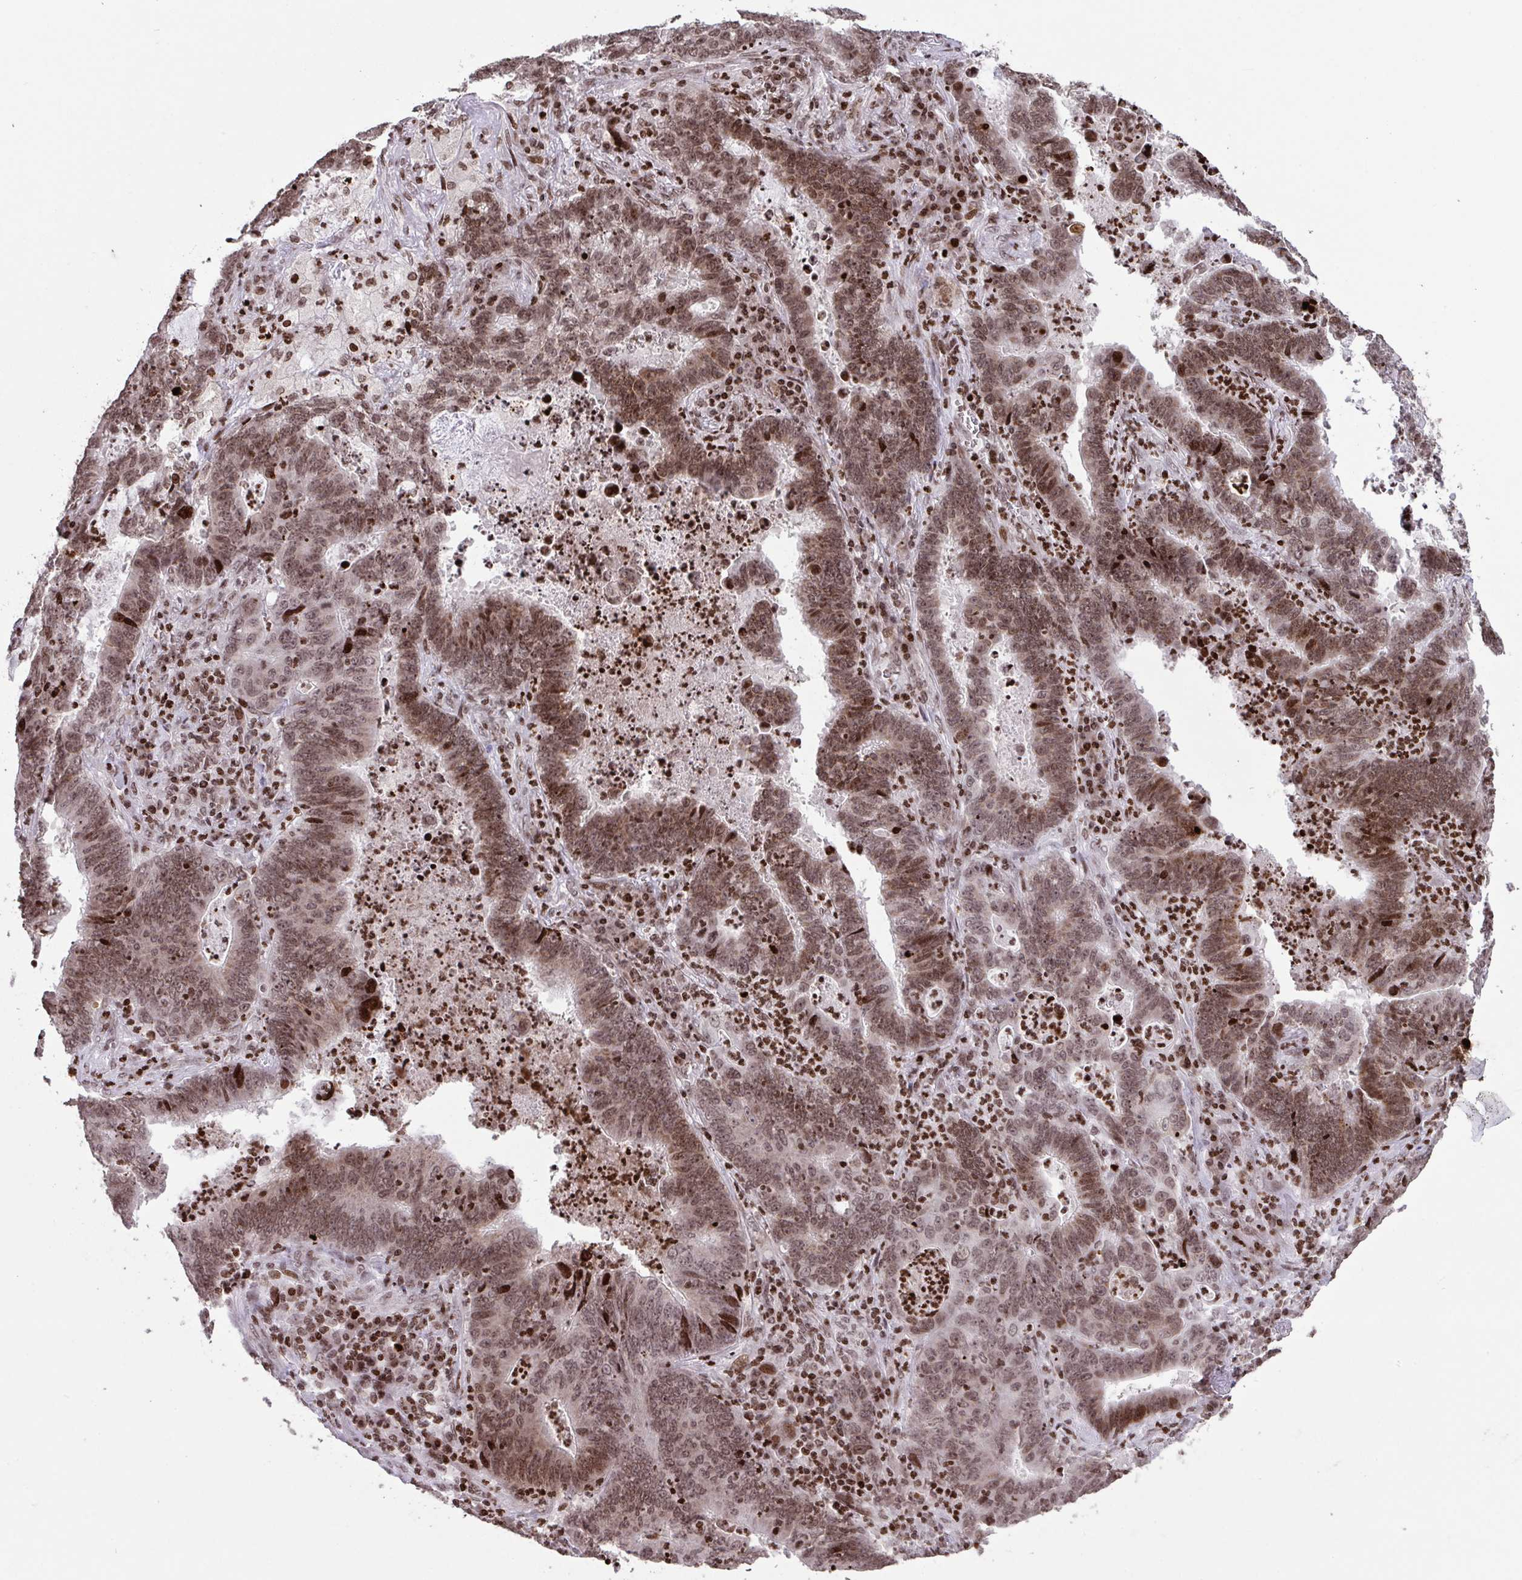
{"staining": {"intensity": "moderate", "quantity": ">75%", "location": "nuclear"}, "tissue": "lung cancer", "cell_type": "Tumor cells", "image_type": "cancer", "snomed": [{"axis": "morphology", "description": "Aneuploidy"}, {"axis": "morphology", "description": "Adenocarcinoma, NOS"}, {"axis": "morphology", "description": "Adenocarcinoma primary or metastatic"}, {"axis": "topography", "description": "Lung"}], "caption": "Immunohistochemistry of human lung adenocarcinoma demonstrates medium levels of moderate nuclear staining in about >75% of tumor cells.", "gene": "NIP7", "patient": {"sex": "female", "age": 75}}